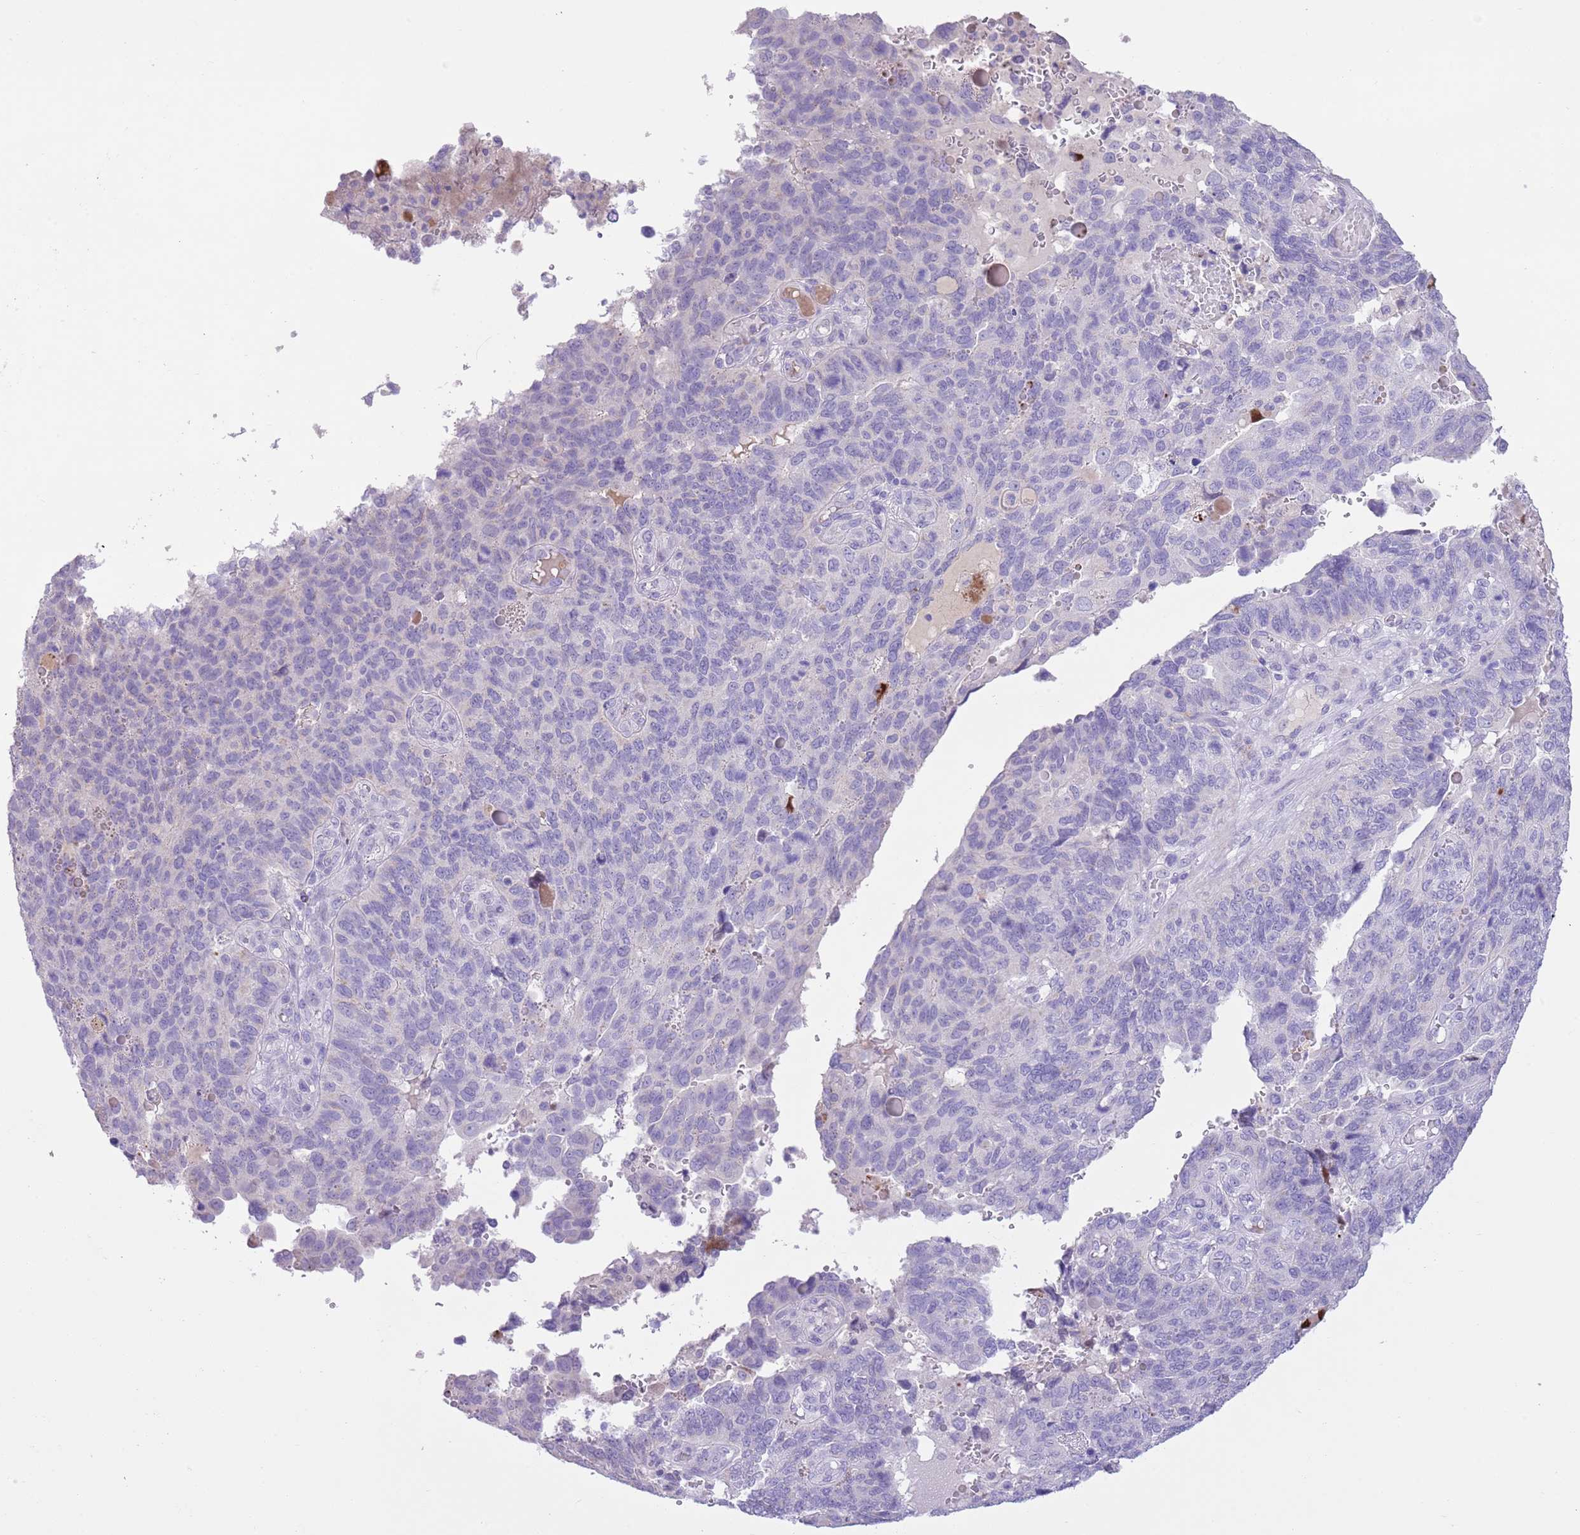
{"staining": {"intensity": "negative", "quantity": "none", "location": "none"}, "tissue": "endometrial cancer", "cell_type": "Tumor cells", "image_type": "cancer", "snomed": [{"axis": "morphology", "description": "Adenocarcinoma, NOS"}, {"axis": "topography", "description": "Endometrium"}], "caption": "Human endometrial adenocarcinoma stained for a protein using immunohistochemistry displays no expression in tumor cells.", "gene": "CLEC2A", "patient": {"sex": "female", "age": 66}}